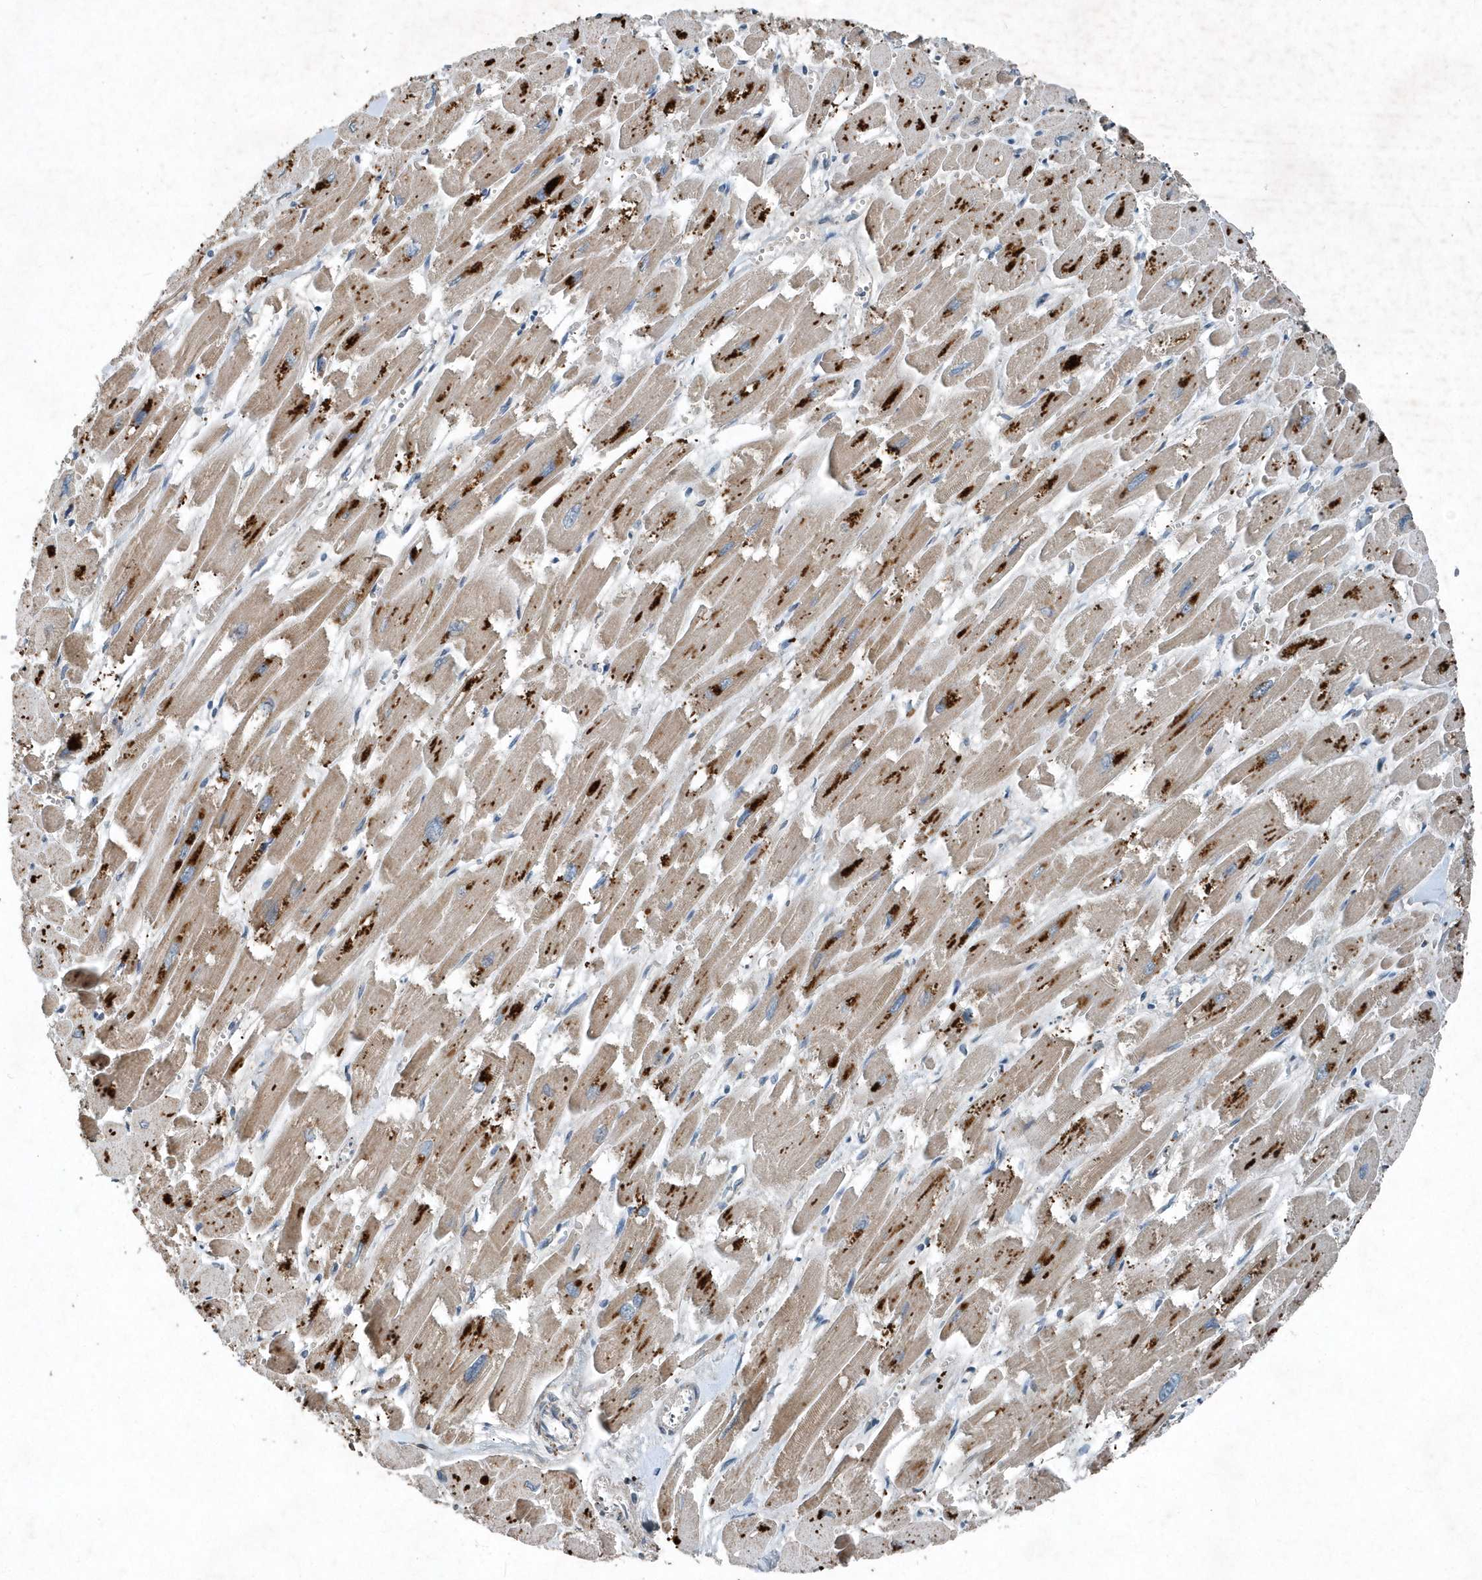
{"staining": {"intensity": "weak", "quantity": ">75%", "location": "cytoplasmic/membranous"}, "tissue": "heart muscle", "cell_type": "Cardiomyocytes", "image_type": "normal", "snomed": [{"axis": "morphology", "description": "Normal tissue, NOS"}, {"axis": "topography", "description": "Heart"}], "caption": "Weak cytoplasmic/membranous positivity for a protein is appreciated in about >75% of cardiomyocytes of benign heart muscle using immunohistochemistry (IHC).", "gene": "SCFD2", "patient": {"sex": "male", "age": 54}}